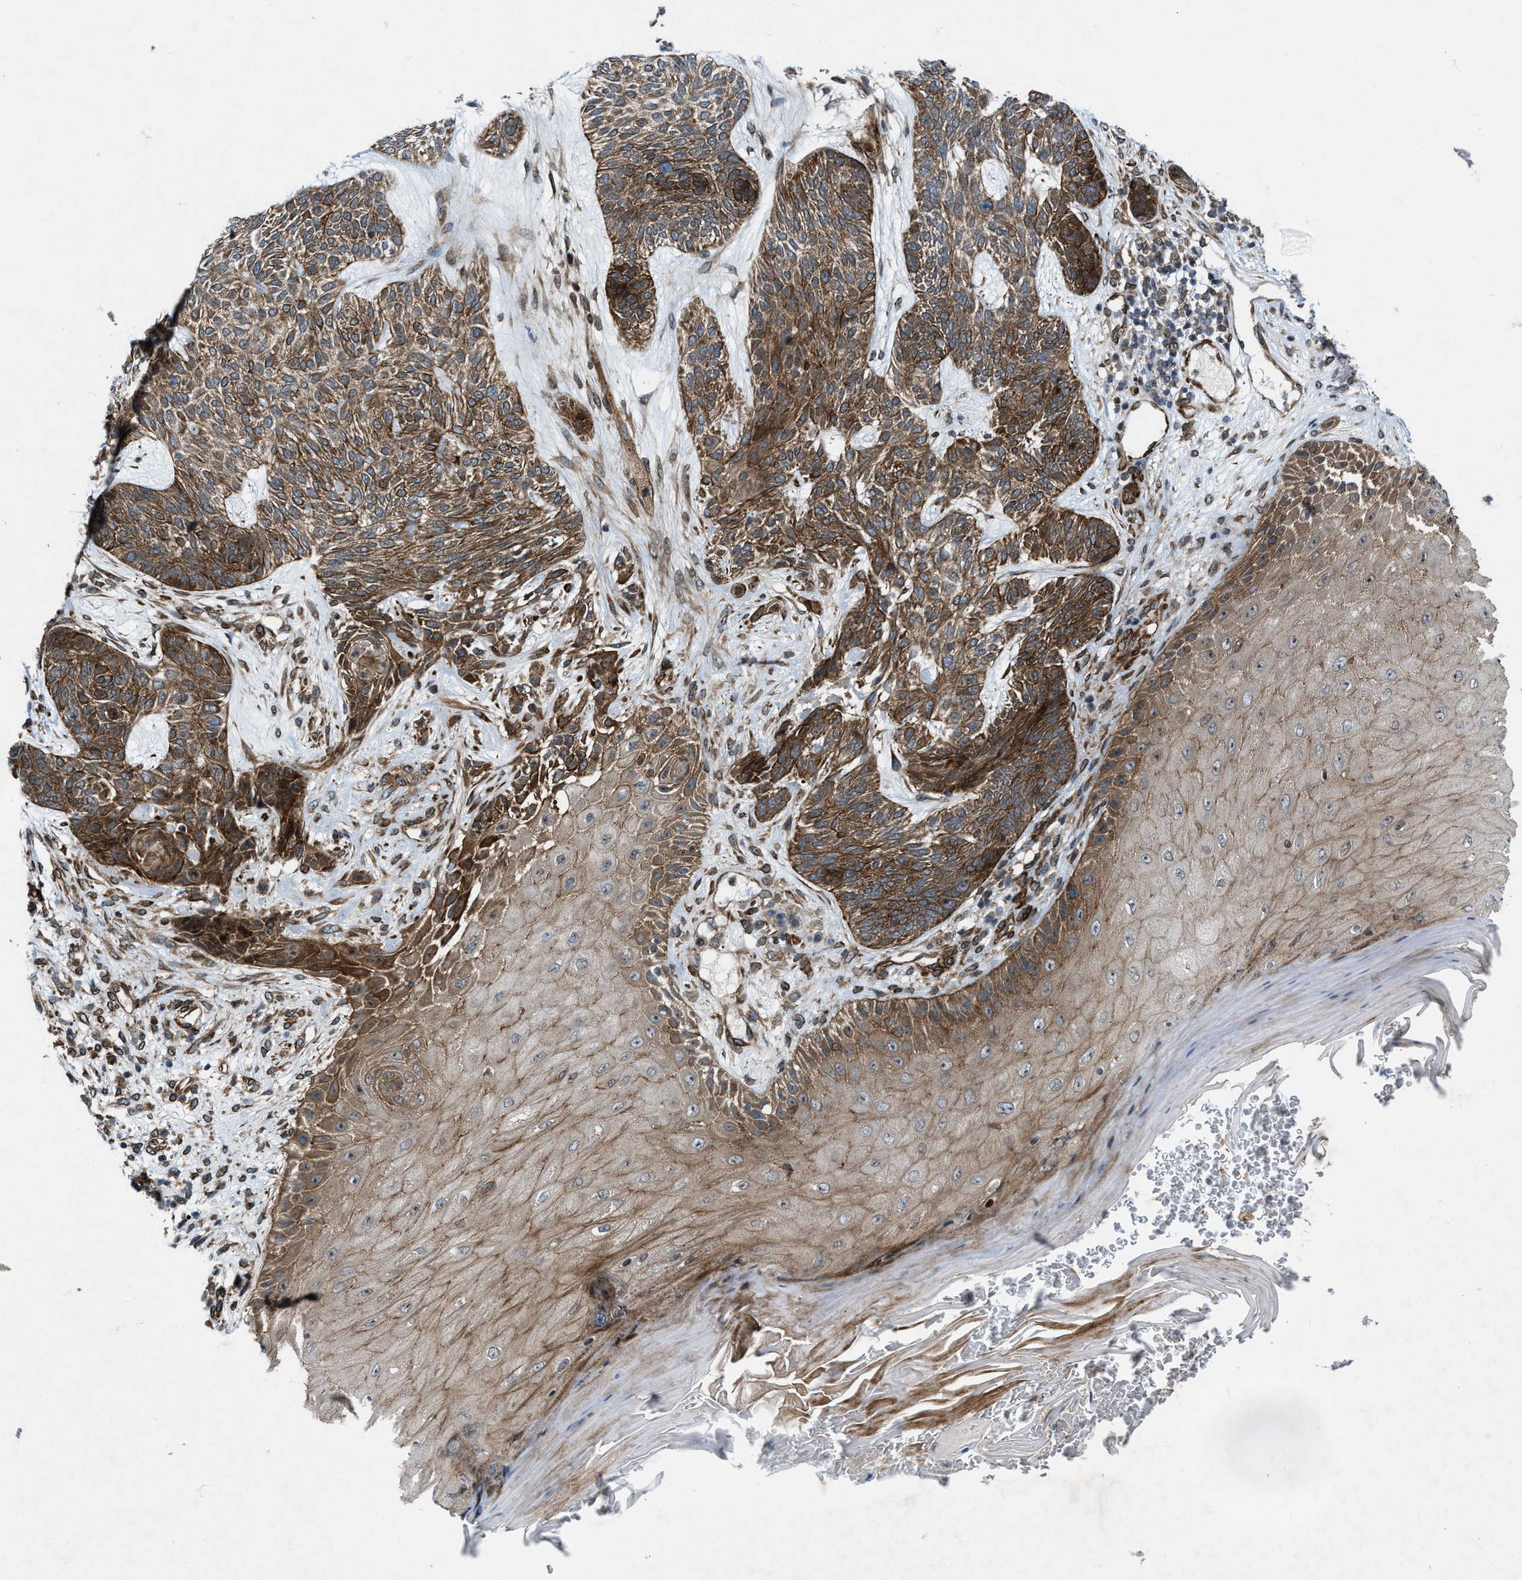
{"staining": {"intensity": "moderate", "quantity": ">75%", "location": "cytoplasmic/membranous"}, "tissue": "skin cancer", "cell_type": "Tumor cells", "image_type": "cancer", "snomed": [{"axis": "morphology", "description": "Basal cell carcinoma"}, {"axis": "topography", "description": "Skin"}], "caption": "Immunohistochemical staining of human skin cancer (basal cell carcinoma) demonstrates moderate cytoplasmic/membranous protein expression in approximately >75% of tumor cells.", "gene": "URGCP", "patient": {"sex": "male", "age": 55}}